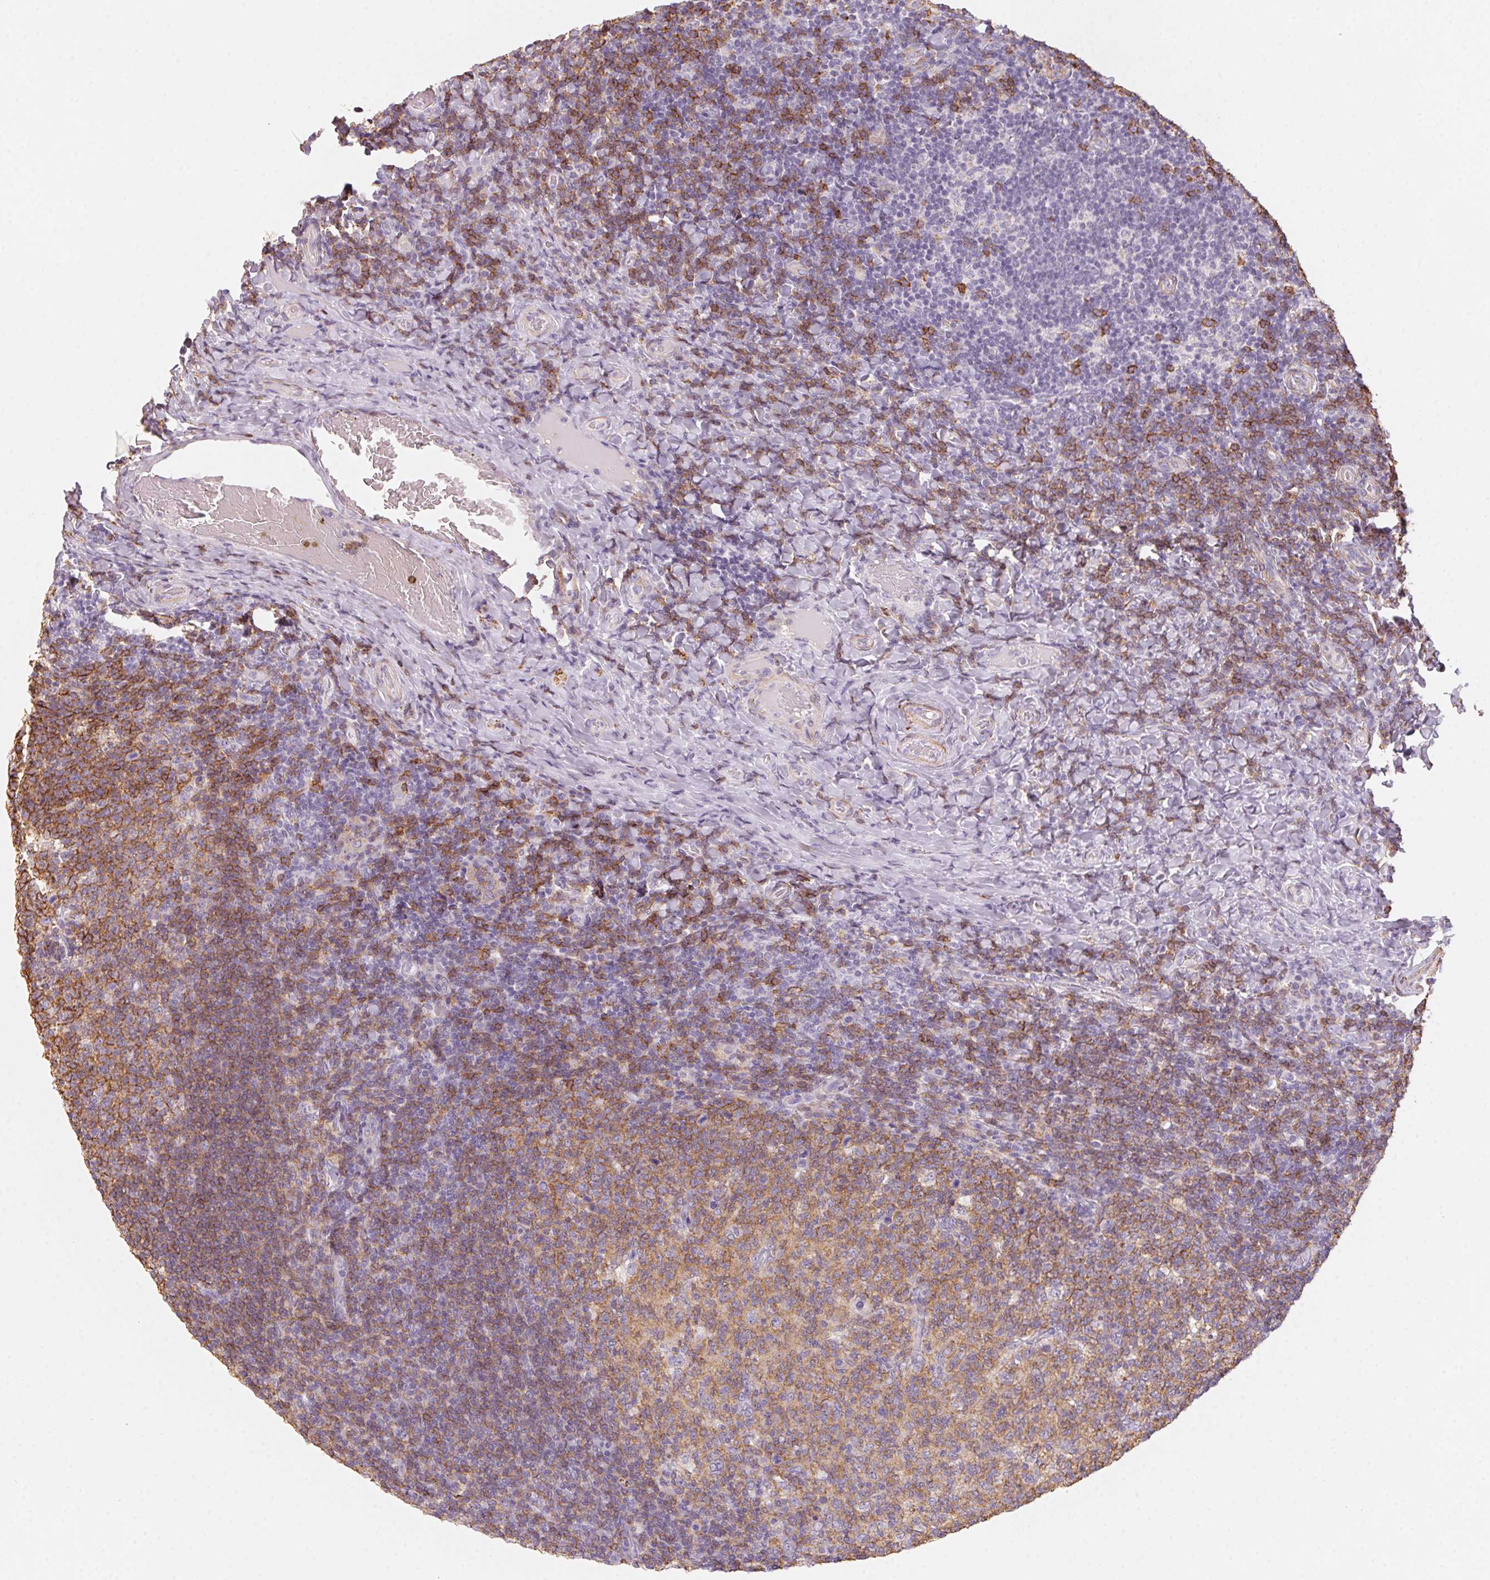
{"staining": {"intensity": "moderate", "quantity": ">75%", "location": "cytoplasmic/membranous"}, "tissue": "tonsil", "cell_type": "Germinal center cells", "image_type": "normal", "snomed": [{"axis": "morphology", "description": "Normal tissue, NOS"}, {"axis": "topography", "description": "Tonsil"}], "caption": "Unremarkable tonsil shows moderate cytoplasmic/membranous staining in about >75% of germinal center cells.", "gene": "PRPH", "patient": {"sex": "female", "age": 10}}